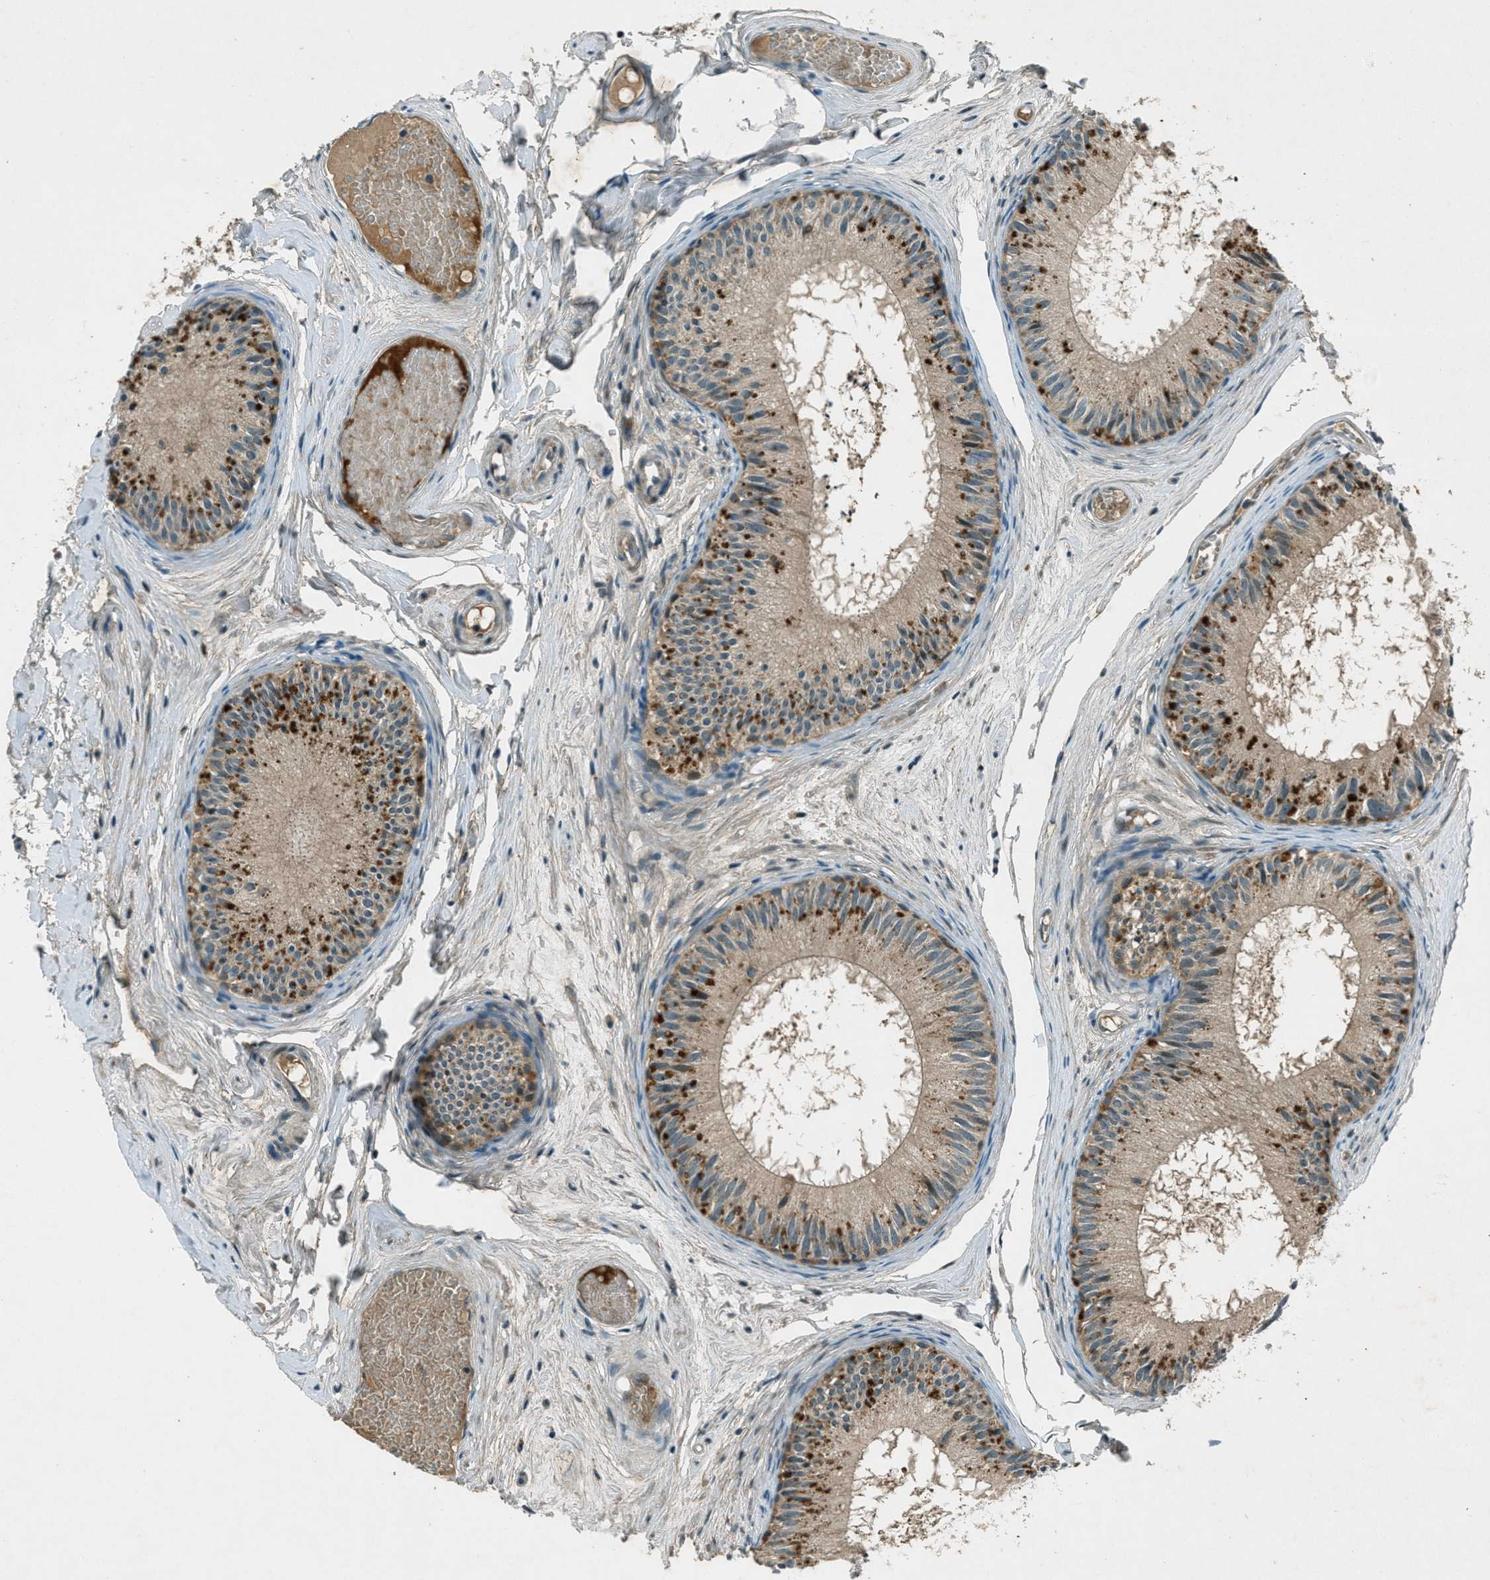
{"staining": {"intensity": "moderate", "quantity": ">75%", "location": "cytoplasmic/membranous"}, "tissue": "epididymis", "cell_type": "Glandular cells", "image_type": "normal", "snomed": [{"axis": "morphology", "description": "Normal tissue, NOS"}, {"axis": "topography", "description": "Epididymis"}], "caption": "A photomicrograph of epididymis stained for a protein shows moderate cytoplasmic/membranous brown staining in glandular cells.", "gene": "STK11", "patient": {"sex": "male", "age": 46}}